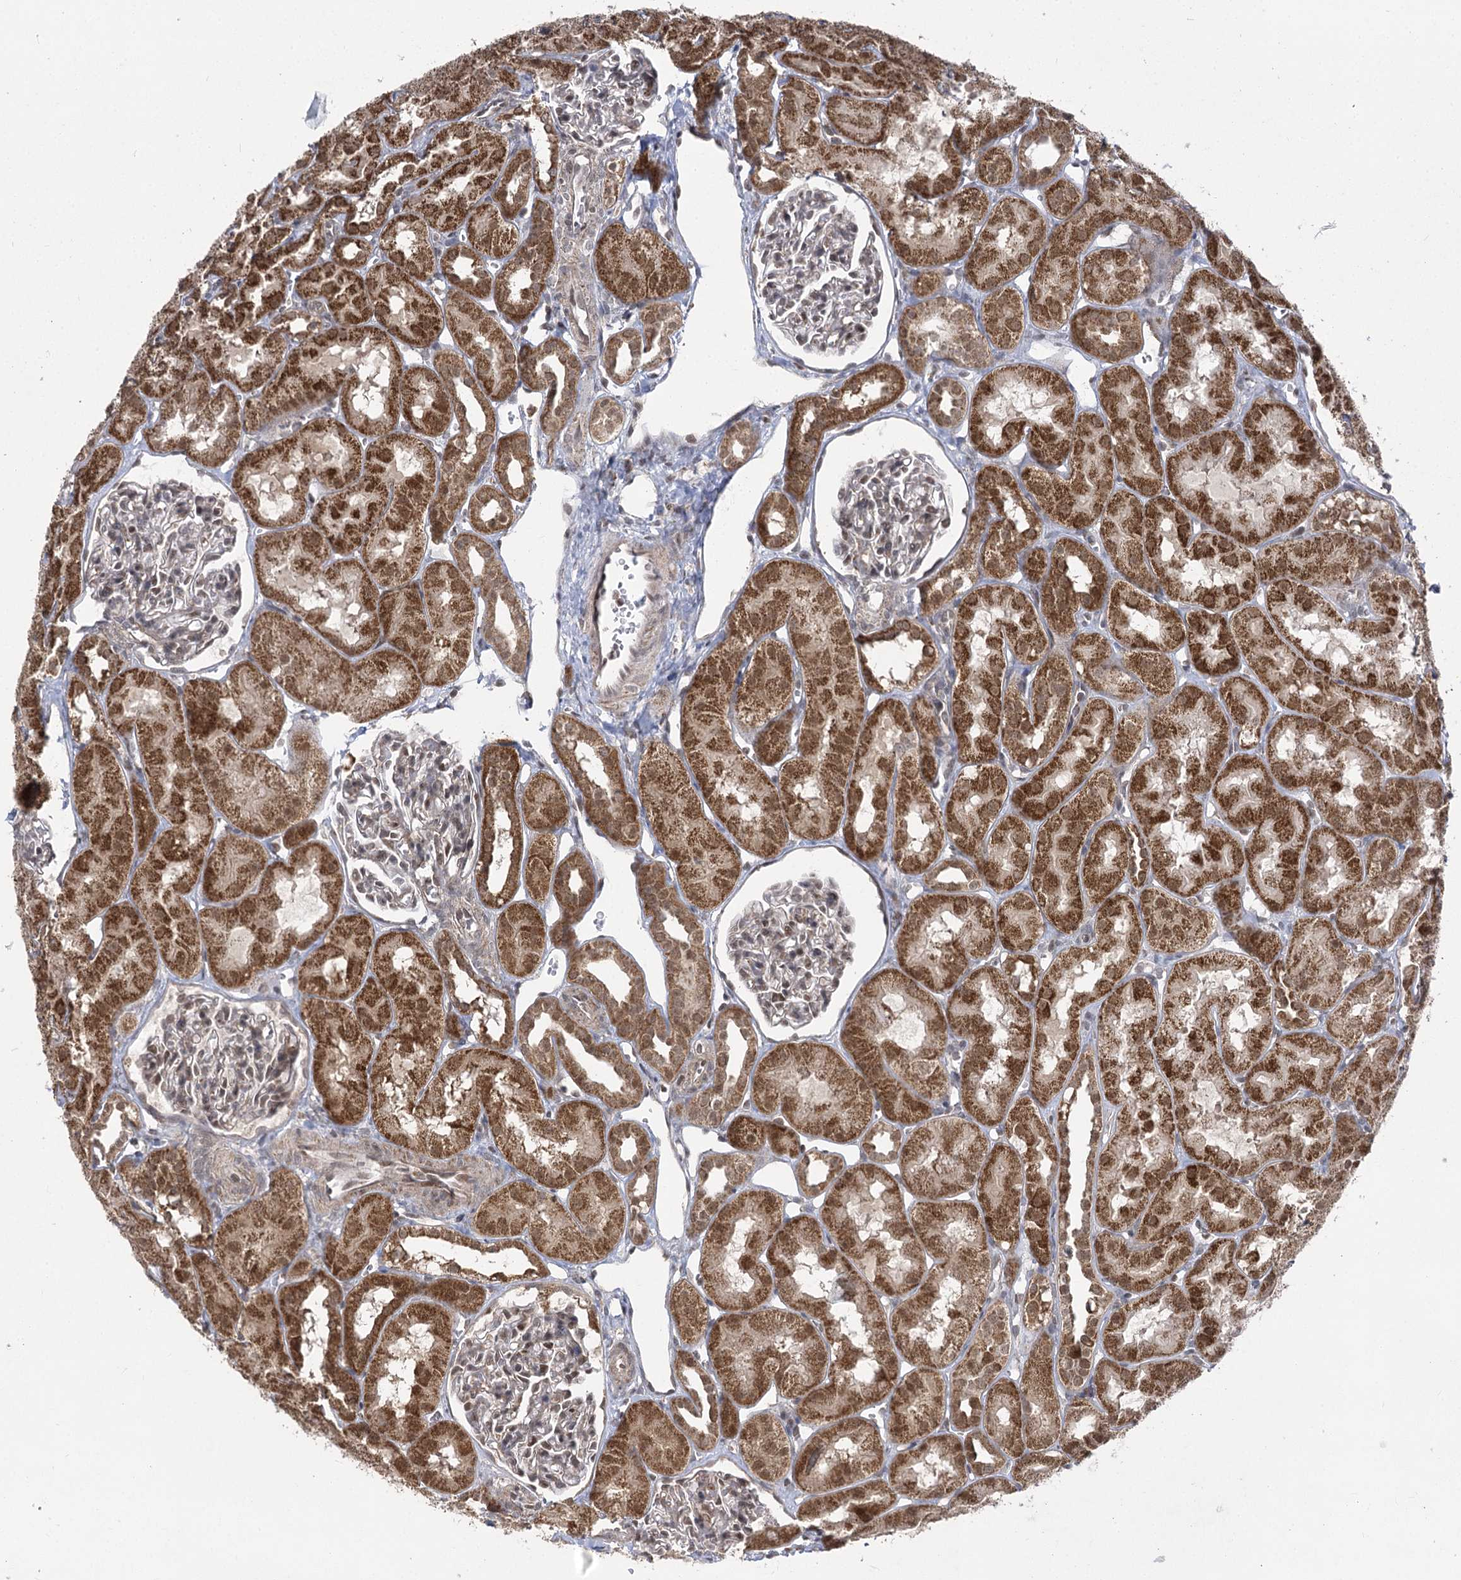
{"staining": {"intensity": "weak", "quantity": "25%-75%", "location": "cytoplasmic/membranous,nuclear"}, "tissue": "kidney", "cell_type": "Cells in glomeruli", "image_type": "normal", "snomed": [{"axis": "morphology", "description": "Normal tissue, NOS"}, {"axis": "topography", "description": "Kidney"}, {"axis": "topography", "description": "Urinary bladder"}], "caption": "This photomicrograph reveals benign kidney stained with immunohistochemistry to label a protein in brown. The cytoplasmic/membranous,nuclear of cells in glomeruli show weak positivity for the protein. Nuclei are counter-stained blue.", "gene": "SLC4A1AP", "patient": {"sex": "male", "age": 16}}